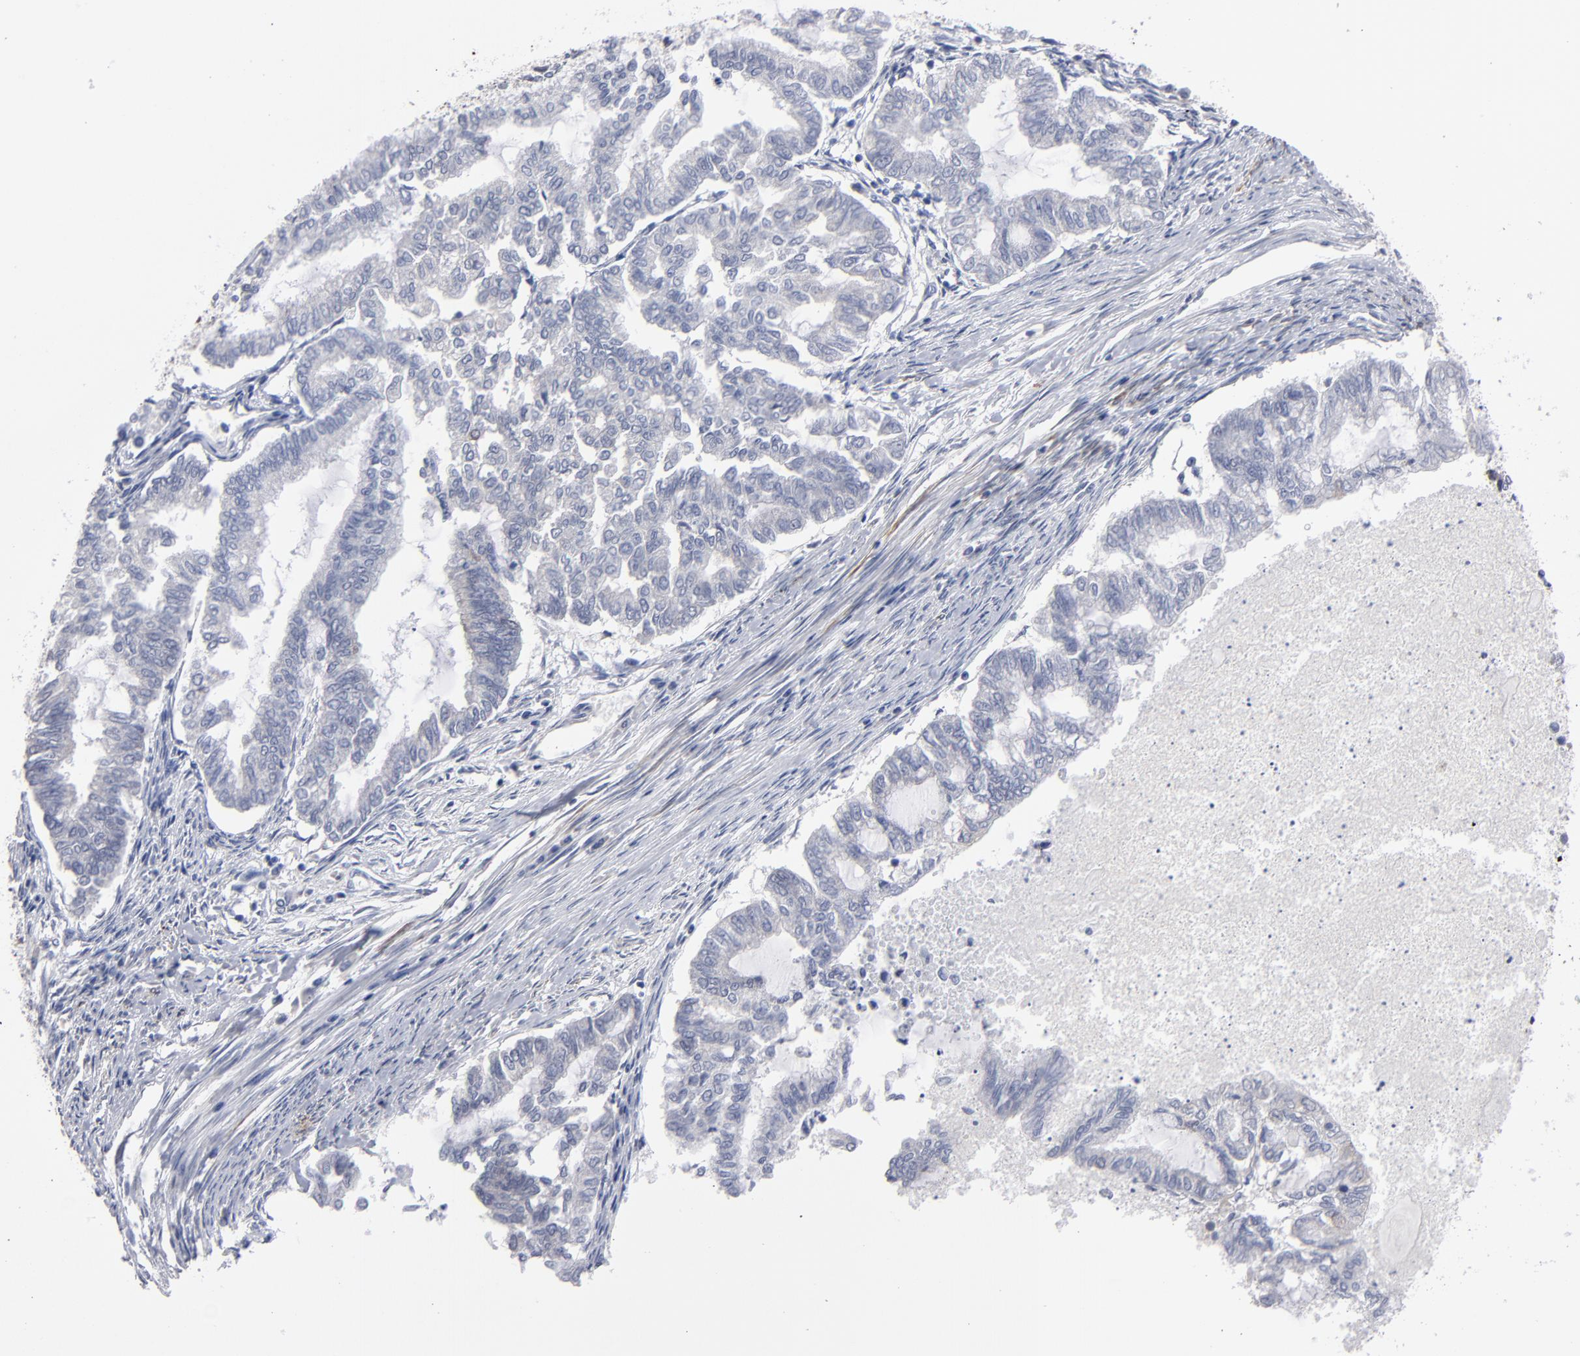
{"staining": {"intensity": "negative", "quantity": "none", "location": "none"}, "tissue": "endometrial cancer", "cell_type": "Tumor cells", "image_type": "cancer", "snomed": [{"axis": "morphology", "description": "Adenocarcinoma, NOS"}, {"axis": "topography", "description": "Endometrium"}], "caption": "Protein analysis of endometrial cancer reveals no significant positivity in tumor cells.", "gene": "ZNF175", "patient": {"sex": "female", "age": 79}}